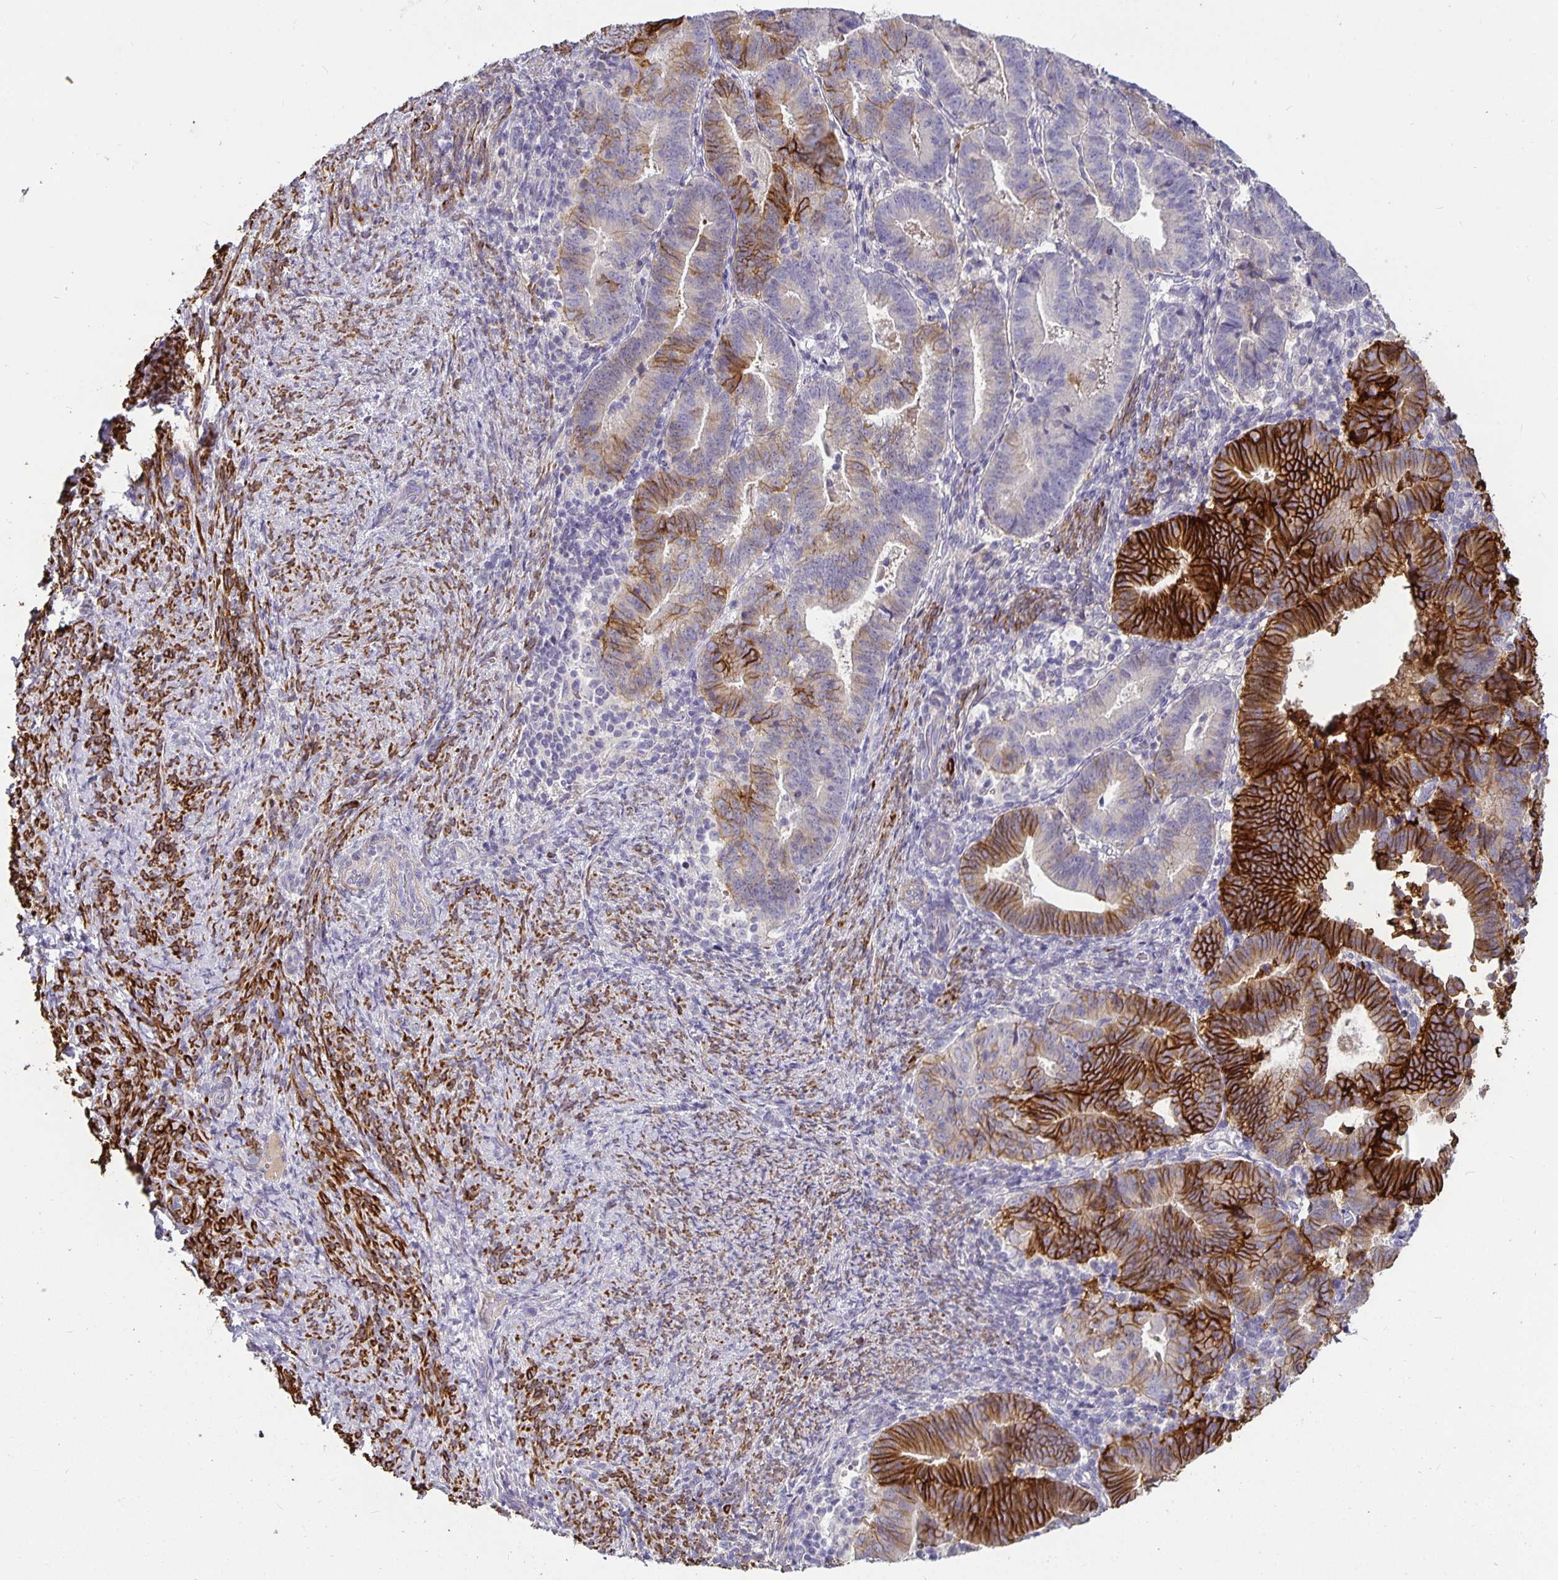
{"staining": {"intensity": "strong", "quantity": "<25%", "location": "cytoplasmic/membranous"}, "tissue": "endometrial cancer", "cell_type": "Tumor cells", "image_type": "cancer", "snomed": [{"axis": "morphology", "description": "Adenocarcinoma, NOS"}, {"axis": "topography", "description": "Endometrium"}], "caption": "Human endometrial adenocarcinoma stained for a protein (brown) exhibits strong cytoplasmic/membranous positive expression in approximately <25% of tumor cells.", "gene": "CA12", "patient": {"sex": "female", "age": 70}}